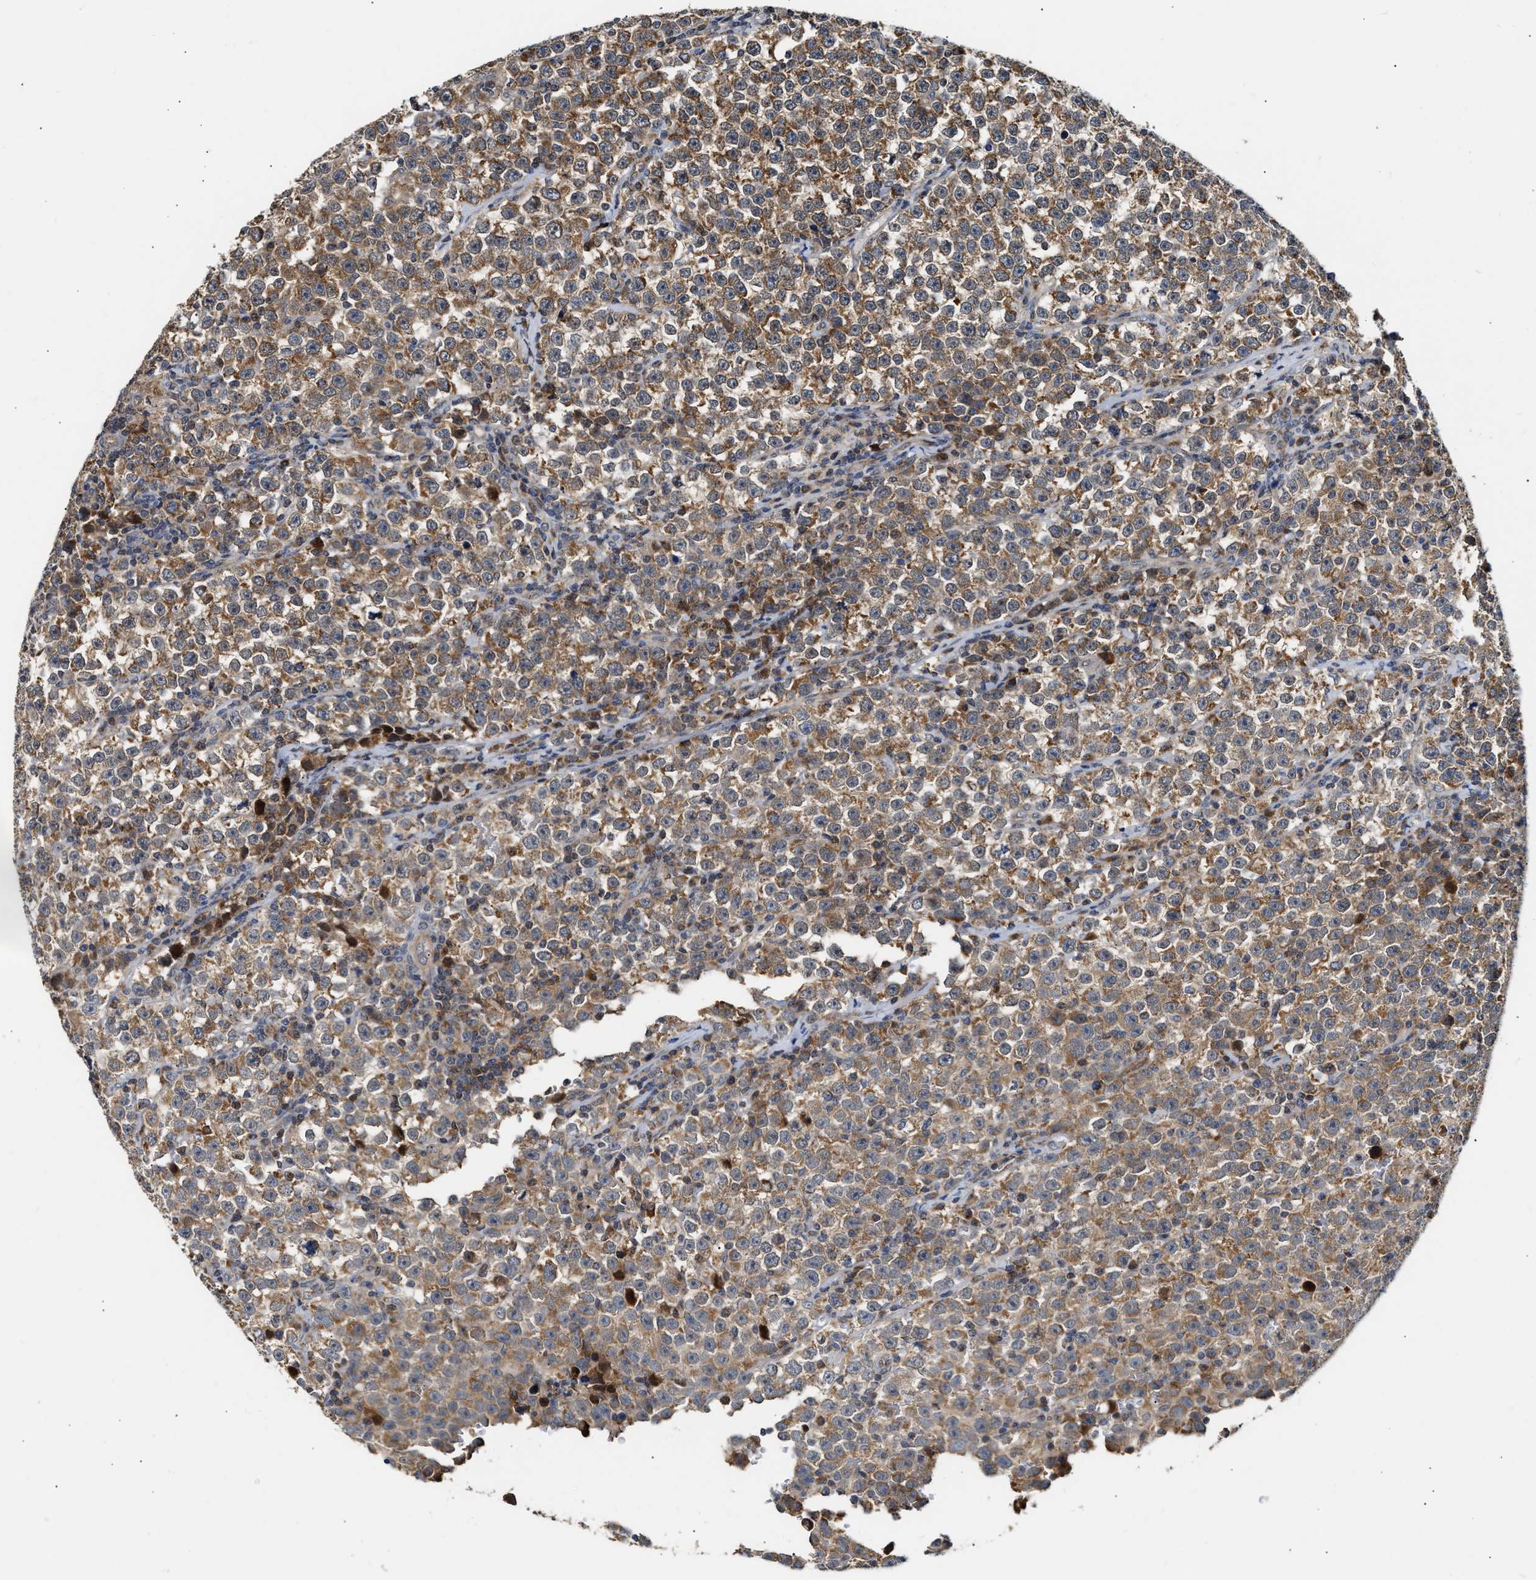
{"staining": {"intensity": "moderate", "quantity": ">75%", "location": "cytoplasmic/membranous"}, "tissue": "testis cancer", "cell_type": "Tumor cells", "image_type": "cancer", "snomed": [{"axis": "morphology", "description": "Seminoma, NOS"}, {"axis": "topography", "description": "Testis"}], "caption": "Immunohistochemistry of seminoma (testis) demonstrates medium levels of moderate cytoplasmic/membranous expression in about >75% of tumor cells.", "gene": "EXTL2", "patient": {"sex": "male", "age": 43}}